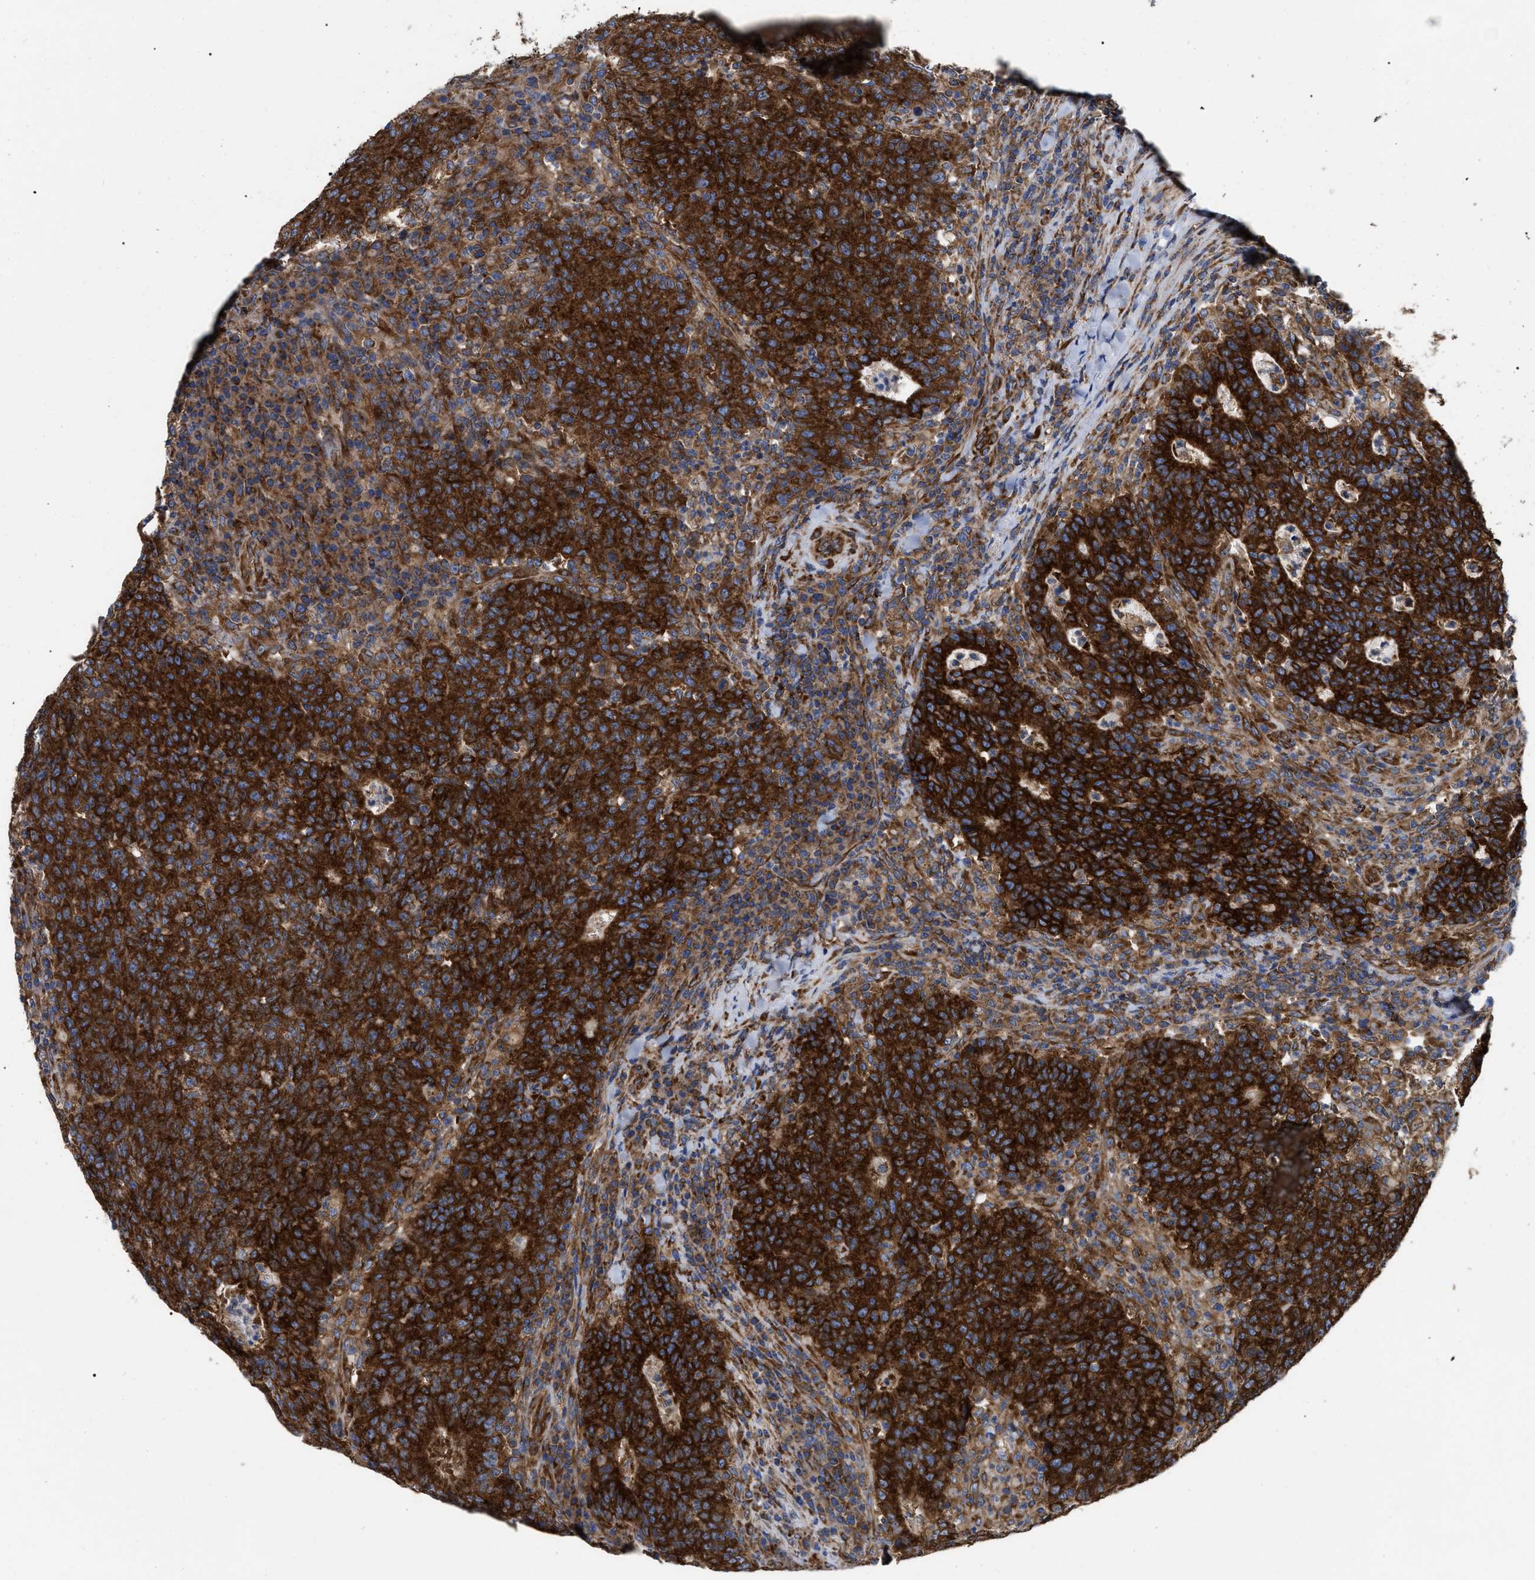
{"staining": {"intensity": "strong", "quantity": ">75%", "location": "cytoplasmic/membranous"}, "tissue": "colorectal cancer", "cell_type": "Tumor cells", "image_type": "cancer", "snomed": [{"axis": "morphology", "description": "Adenocarcinoma, NOS"}, {"axis": "topography", "description": "Colon"}], "caption": "Immunohistochemical staining of human colorectal adenocarcinoma demonstrates high levels of strong cytoplasmic/membranous positivity in about >75% of tumor cells. (DAB (3,3'-diaminobenzidine) IHC with brightfield microscopy, high magnification).", "gene": "FAM120A", "patient": {"sex": "female", "age": 75}}